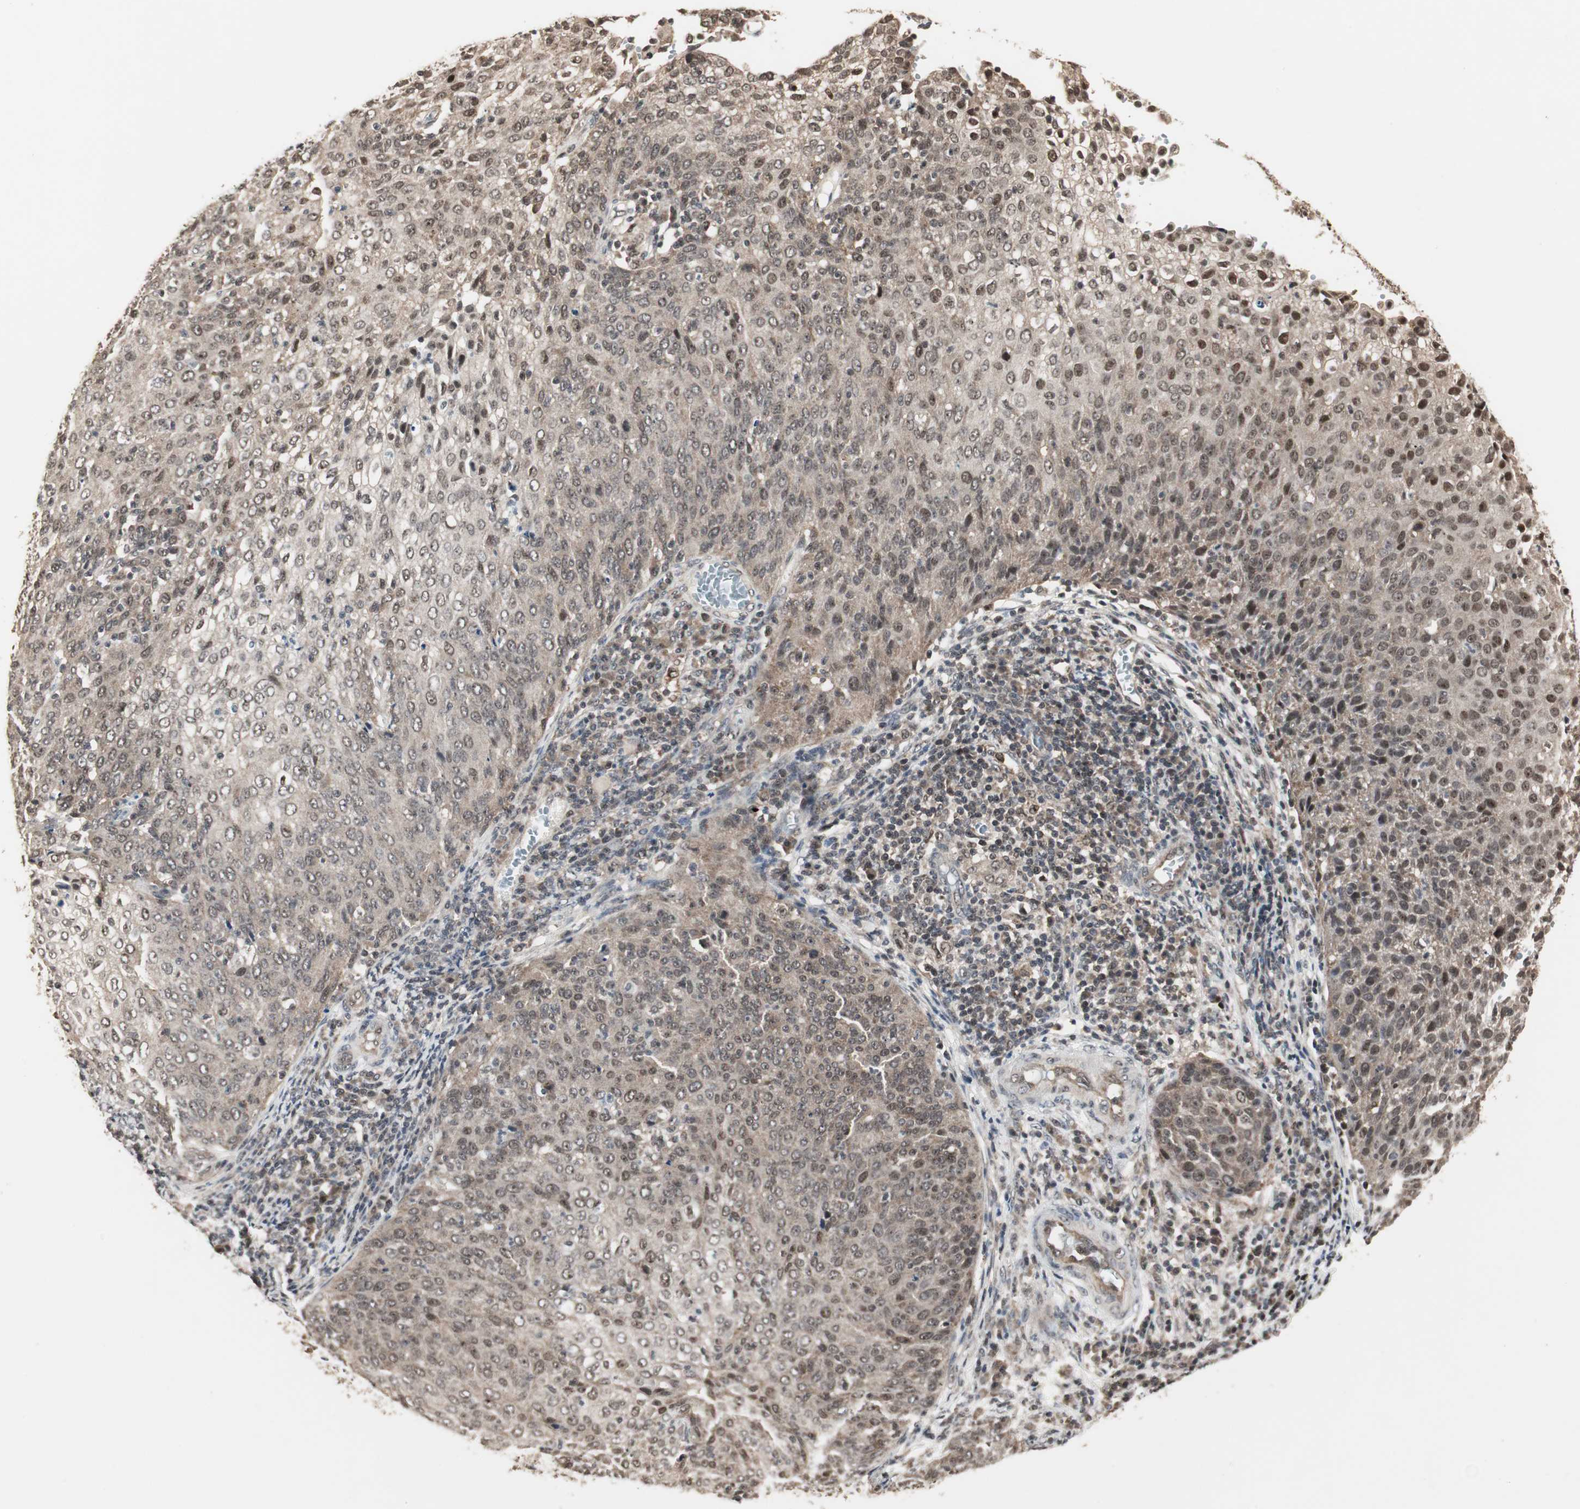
{"staining": {"intensity": "moderate", "quantity": ">75%", "location": "cytoplasmic/membranous,nuclear"}, "tissue": "cervical cancer", "cell_type": "Tumor cells", "image_type": "cancer", "snomed": [{"axis": "morphology", "description": "Squamous cell carcinoma, NOS"}, {"axis": "topography", "description": "Cervix"}], "caption": "Approximately >75% of tumor cells in squamous cell carcinoma (cervical) exhibit moderate cytoplasmic/membranous and nuclear protein expression as visualized by brown immunohistochemical staining.", "gene": "CSNK2B", "patient": {"sex": "female", "age": 38}}